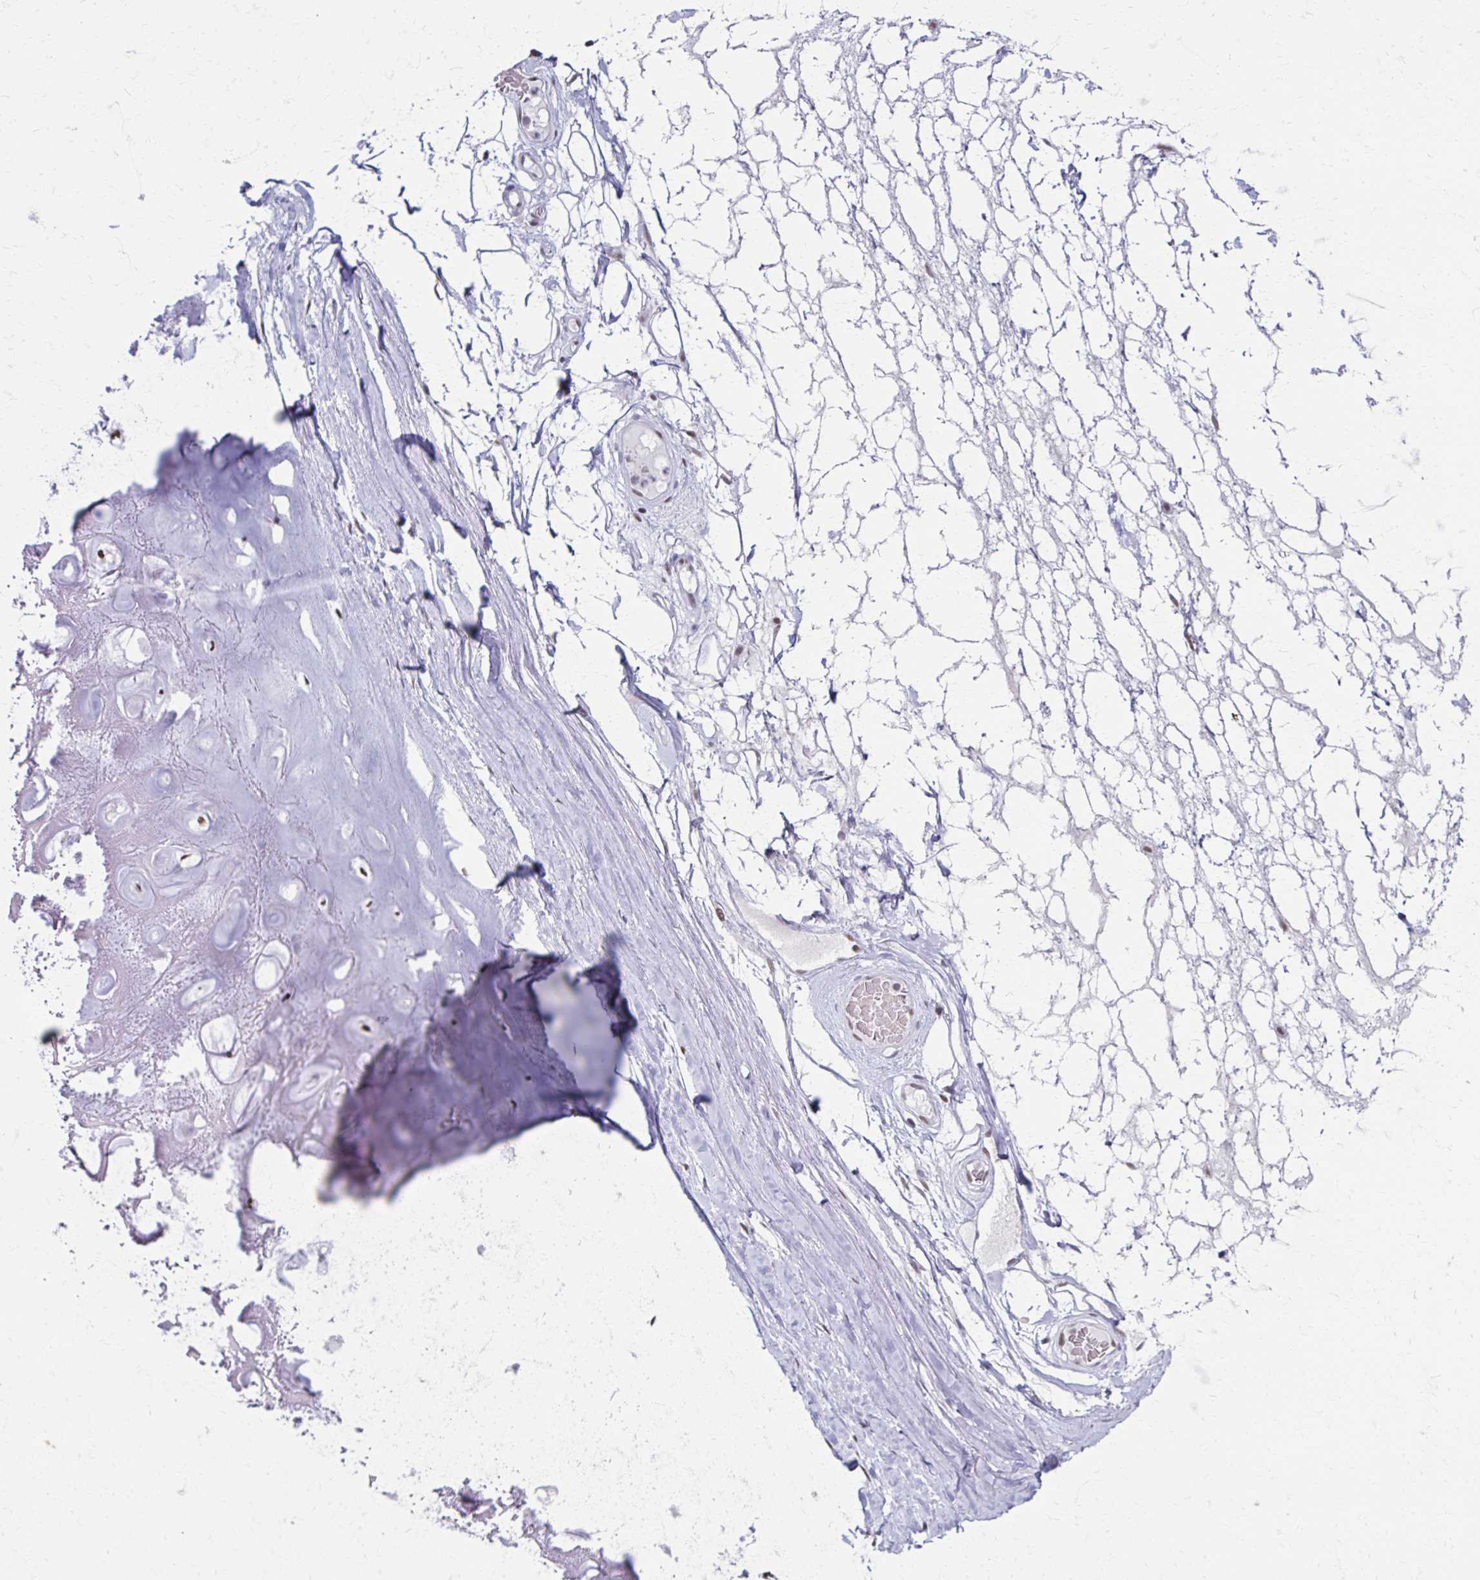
{"staining": {"intensity": "negative", "quantity": "none", "location": "none"}, "tissue": "adipose tissue", "cell_type": "Adipocytes", "image_type": "normal", "snomed": [{"axis": "morphology", "description": "Normal tissue, NOS"}, {"axis": "topography", "description": "Lymph node"}, {"axis": "topography", "description": "Cartilage tissue"}, {"axis": "topography", "description": "Nasopharynx"}], "caption": "High magnification brightfield microscopy of benign adipose tissue stained with DAB (3,3'-diaminobenzidine) (brown) and counterstained with hematoxylin (blue): adipocytes show no significant expression.", "gene": "IRF7", "patient": {"sex": "male", "age": 63}}